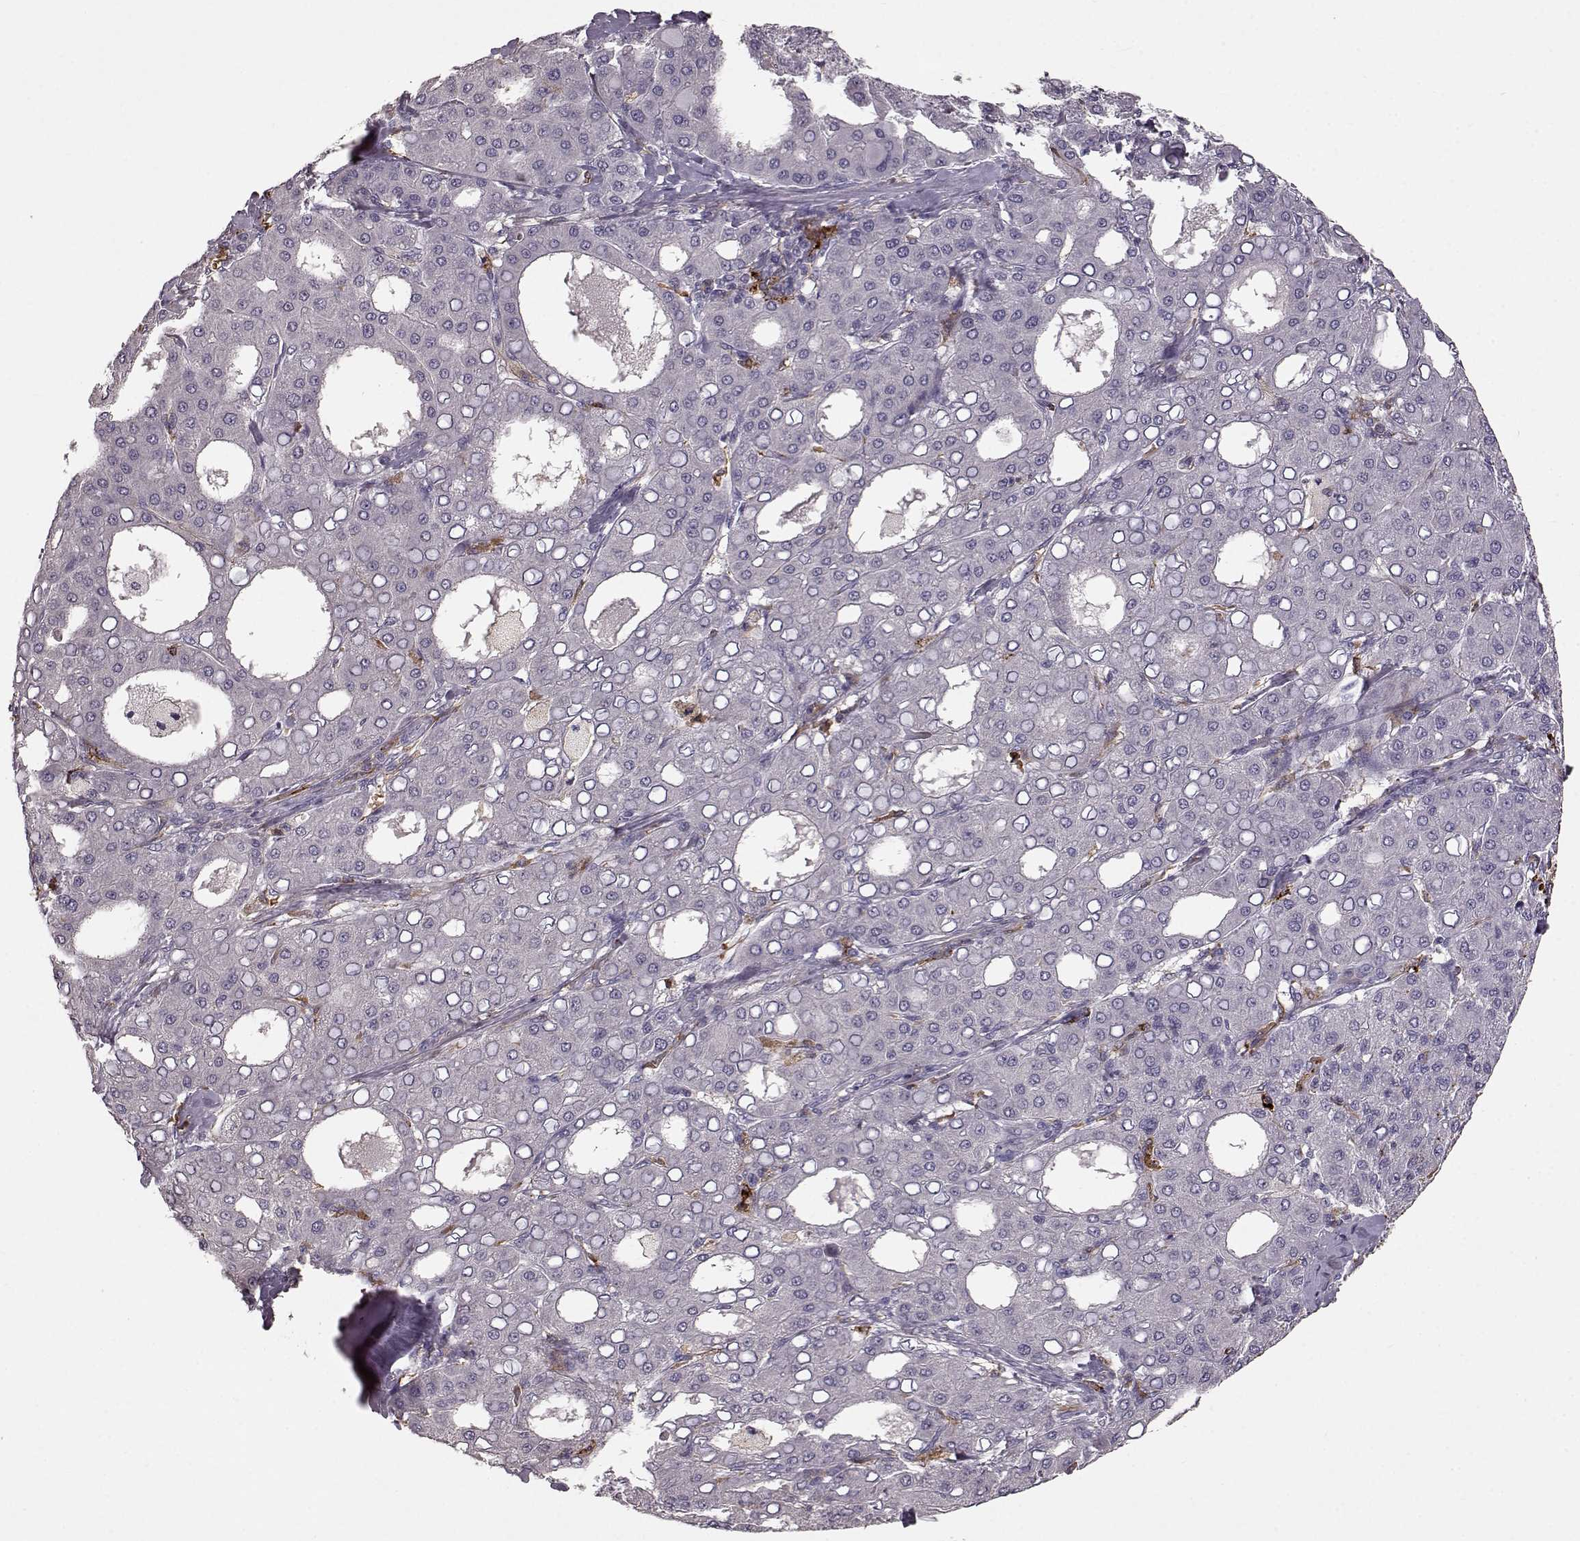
{"staining": {"intensity": "negative", "quantity": "none", "location": "none"}, "tissue": "liver cancer", "cell_type": "Tumor cells", "image_type": "cancer", "snomed": [{"axis": "morphology", "description": "Carcinoma, Hepatocellular, NOS"}, {"axis": "topography", "description": "Liver"}], "caption": "An image of human liver cancer is negative for staining in tumor cells.", "gene": "CCNF", "patient": {"sex": "male", "age": 65}}